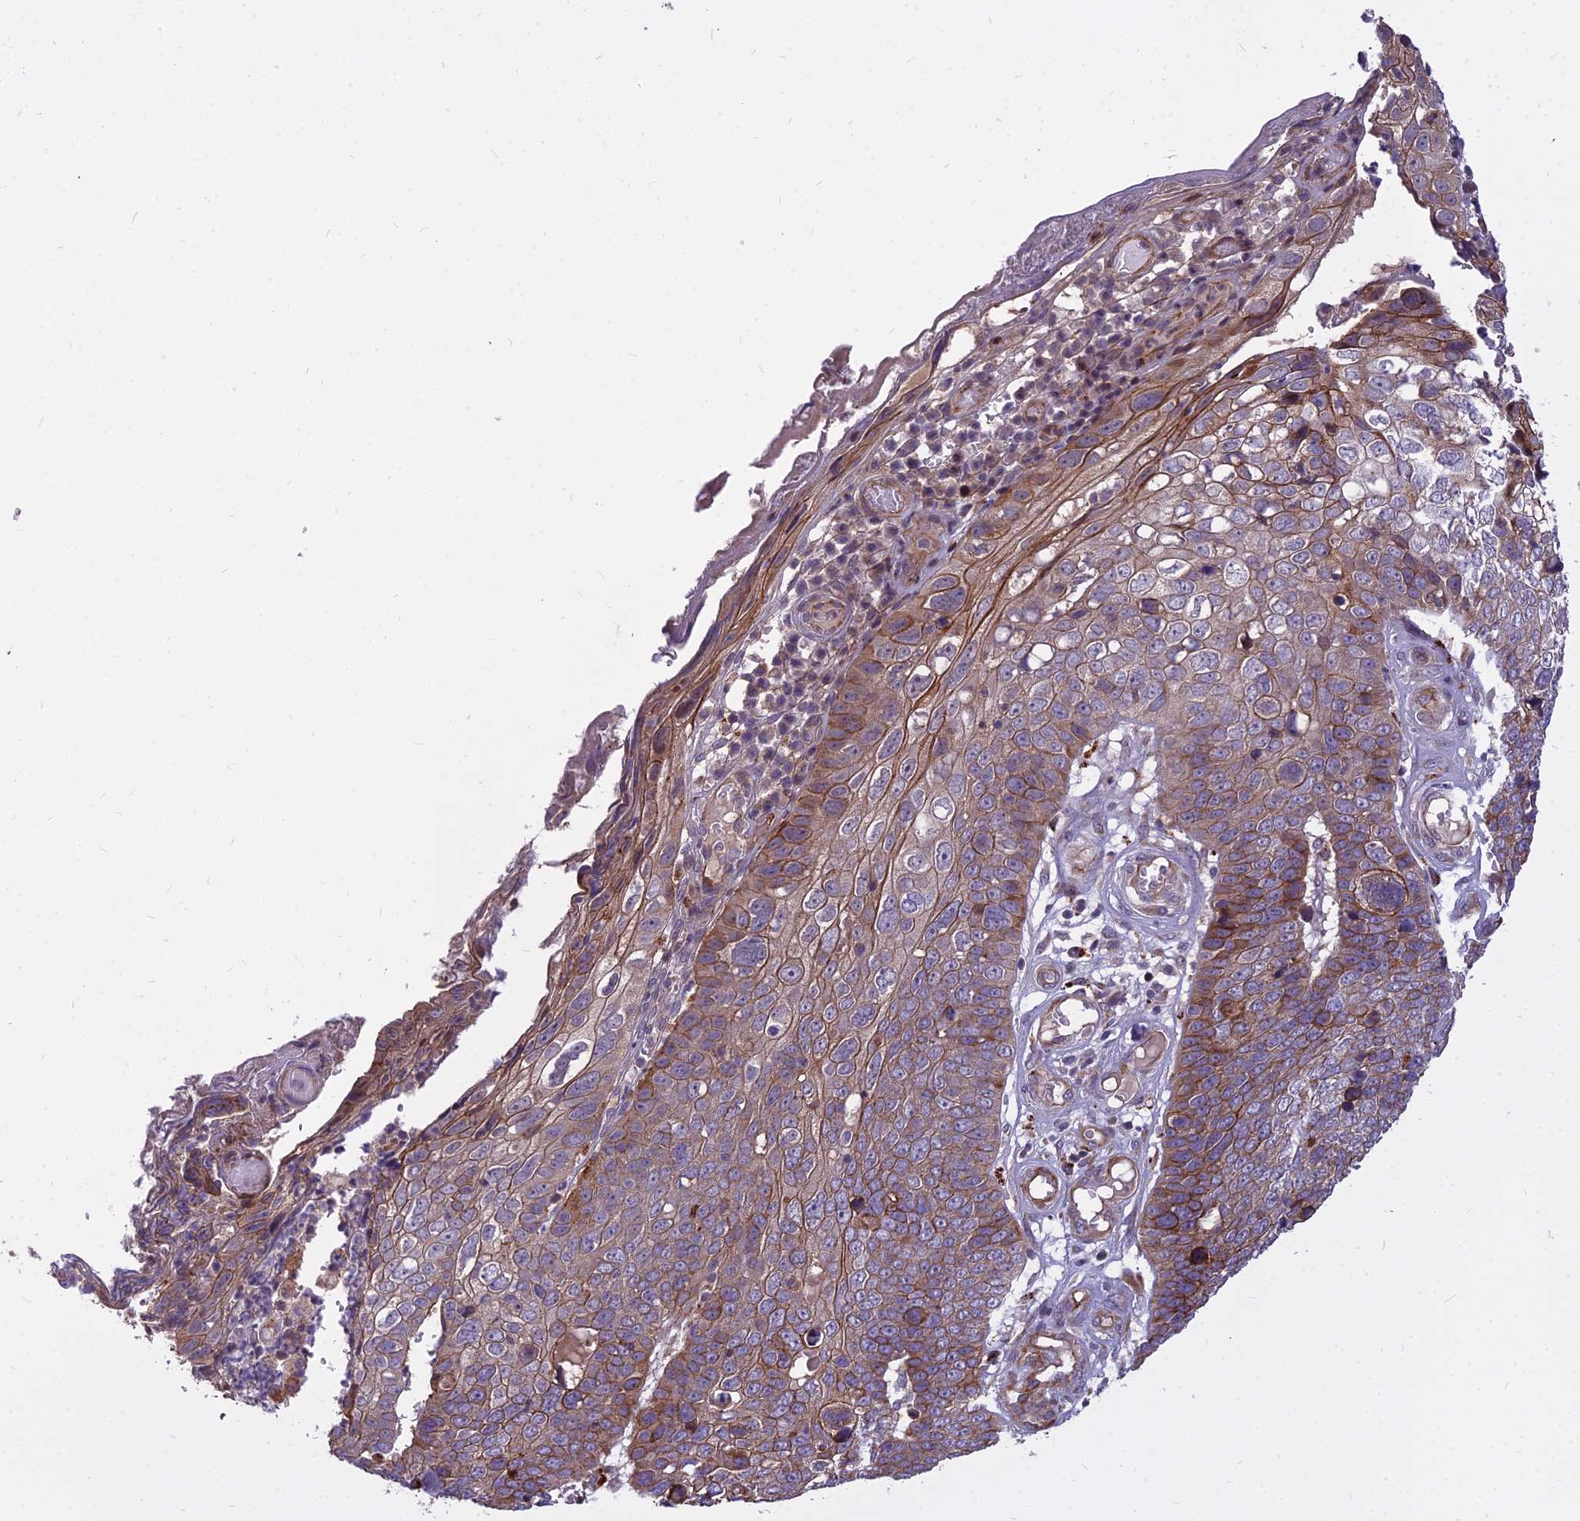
{"staining": {"intensity": "moderate", "quantity": "25%-75%", "location": "cytoplasmic/membranous"}, "tissue": "skin cancer", "cell_type": "Tumor cells", "image_type": "cancer", "snomed": [{"axis": "morphology", "description": "Squamous cell carcinoma, NOS"}, {"axis": "topography", "description": "Skin"}], "caption": "About 25%-75% of tumor cells in skin cancer demonstrate moderate cytoplasmic/membranous protein expression as visualized by brown immunohistochemical staining.", "gene": "GLYATL3", "patient": {"sex": "male", "age": 71}}